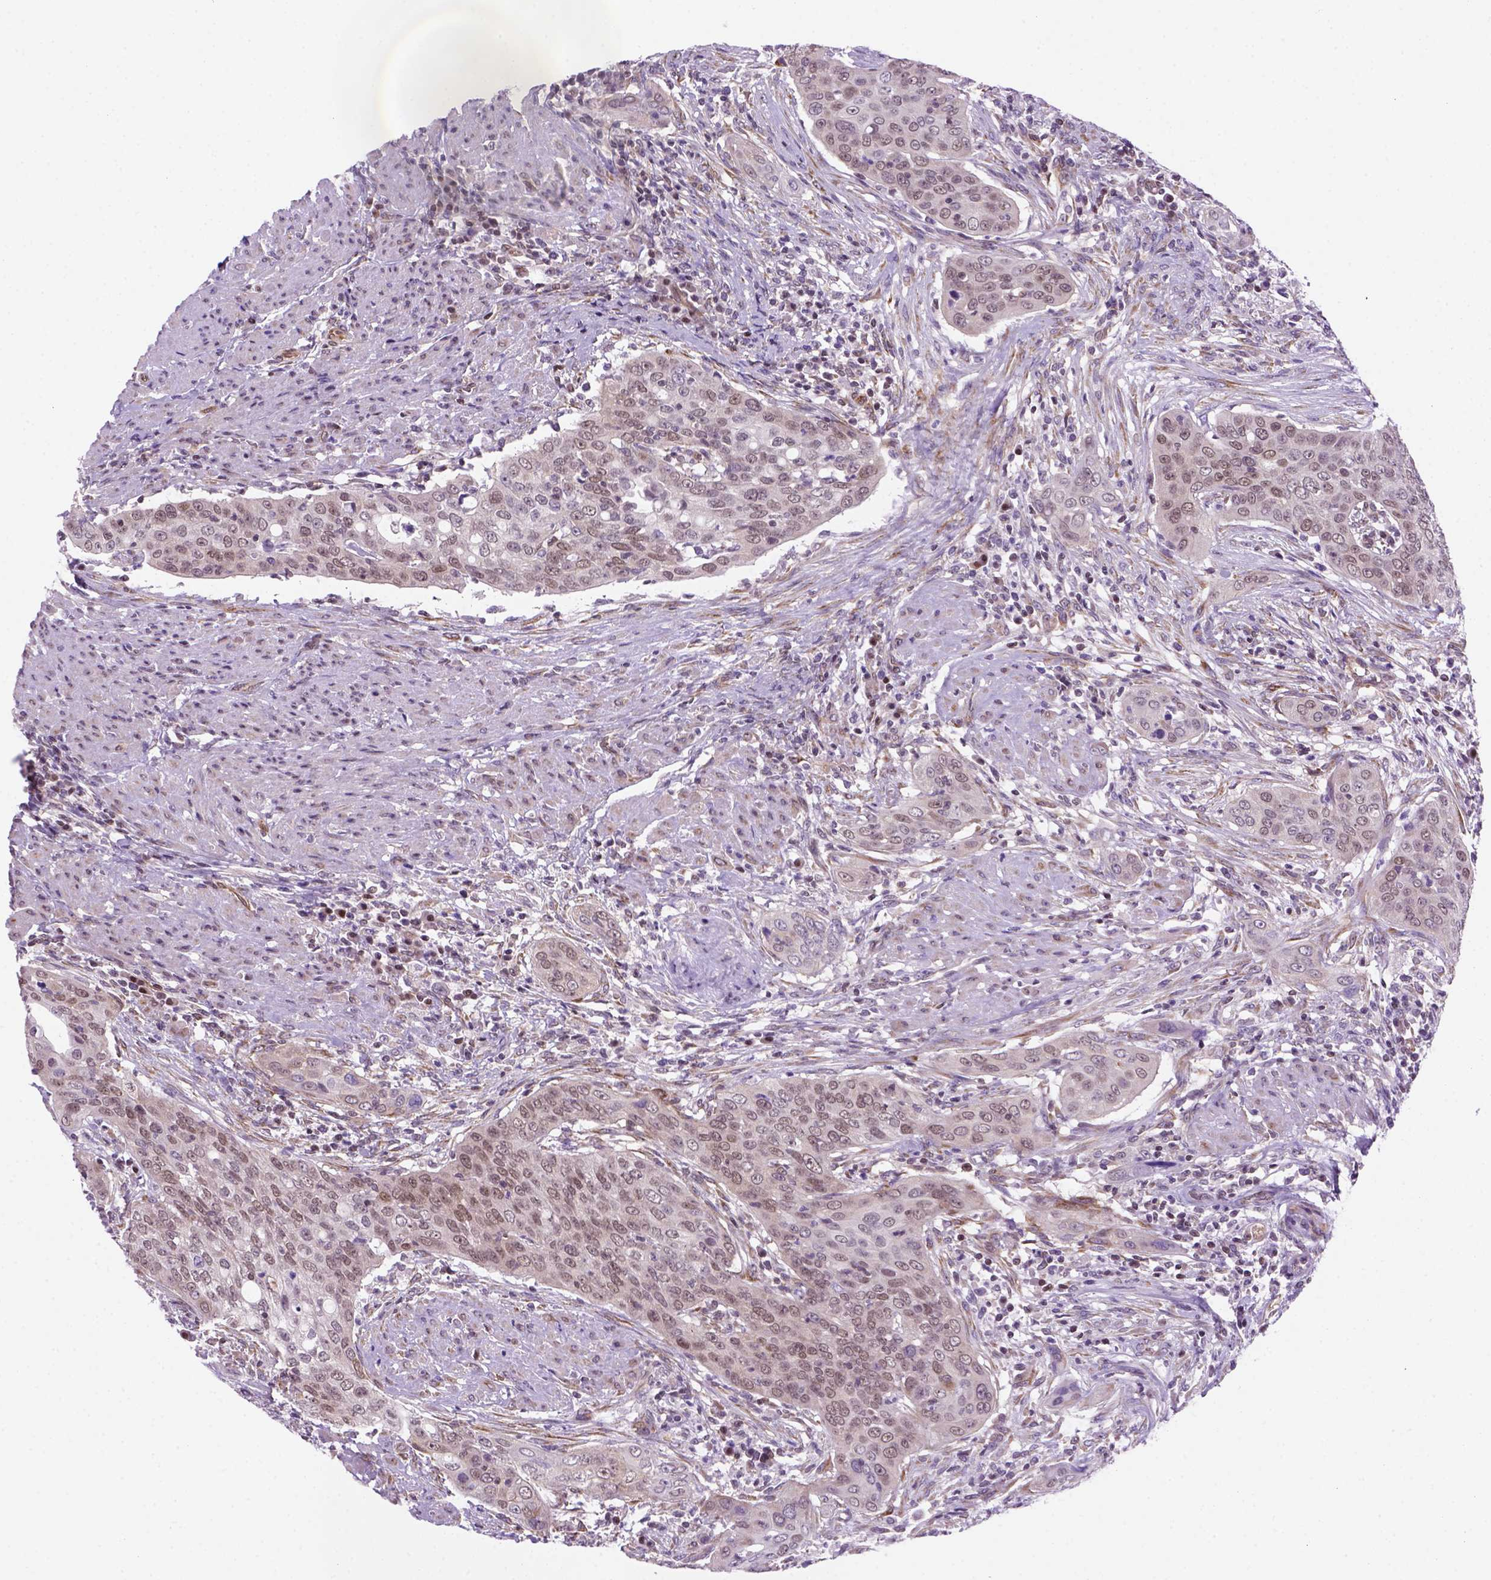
{"staining": {"intensity": "weak", "quantity": "25%-75%", "location": "cytoplasmic/membranous,nuclear"}, "tissue": "urothelial cancer", "cell_type": "Tumor cells", "image_type": "cancer", "snomed": [{"axis": "morphology", "description": "Urothelial carcinoma, High grade"}, {"axis": "topography", "description": "Urinary bladder"}], "caption": "Weak cytoplasmic/membranous and nuclear expression is present in about 25%-75% of tumor cells in urothelial carcinoma (high-grade).", "gene": "MGMT", "patient": {"sex": "male", "age": 82}}